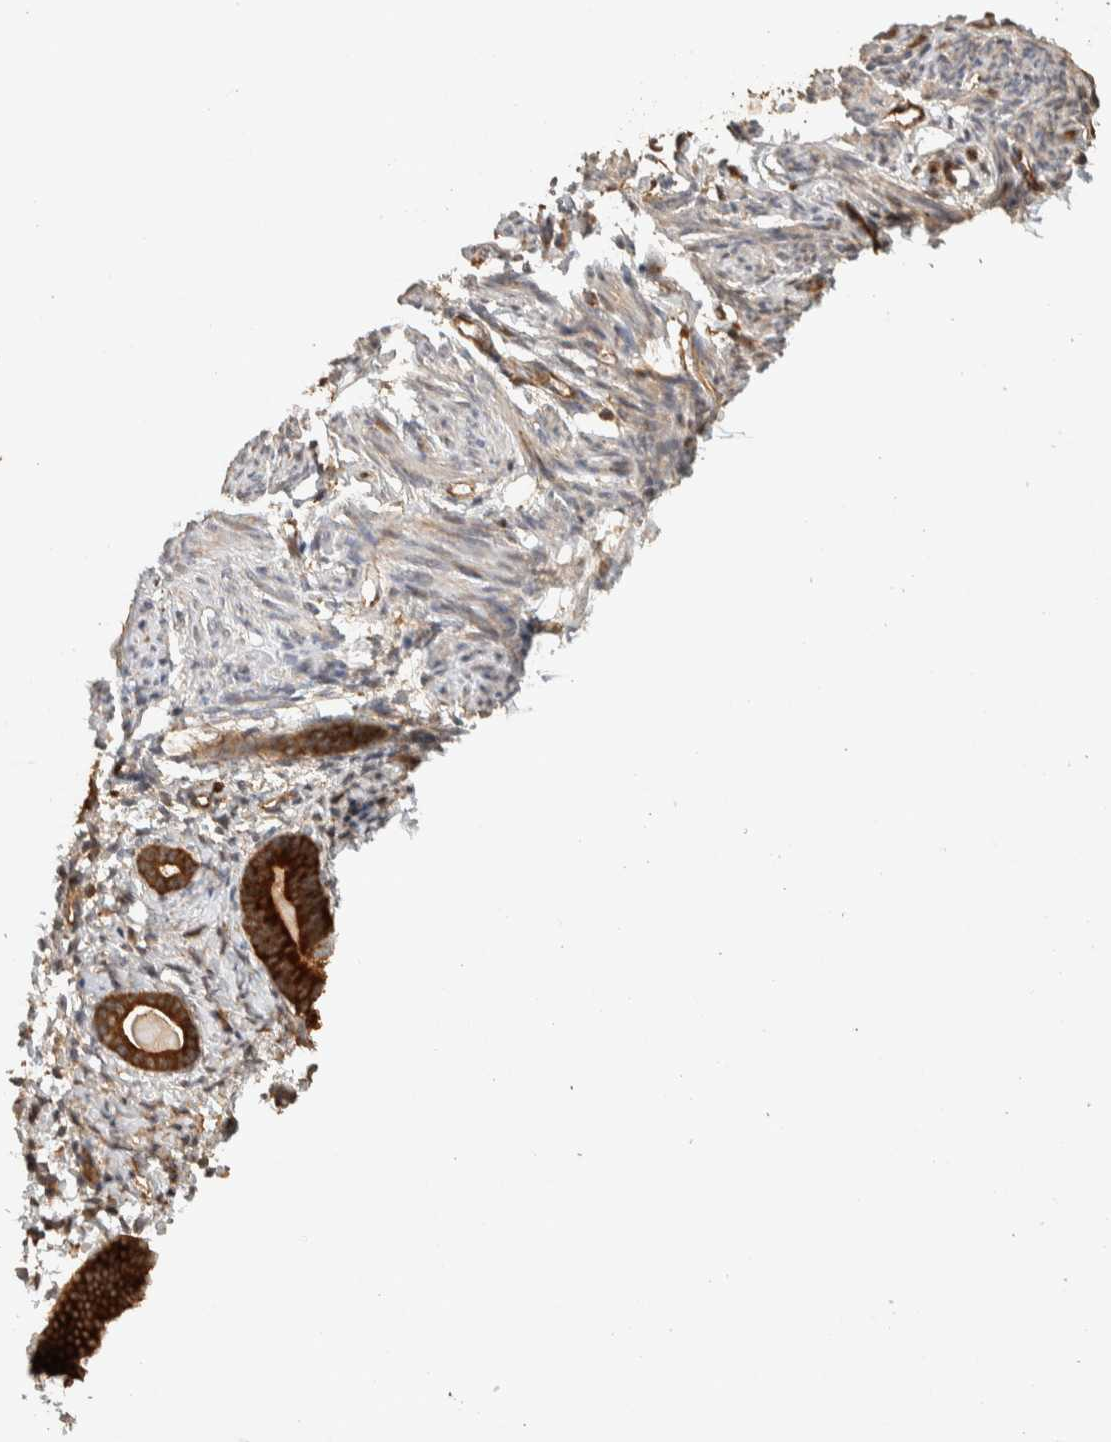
{"staining": {"intensity": "moderate", "quantity": "<25%", "location": "cytoplasmic/membranous"}, "tissue": "endometrium", "cell_type": "Cells in endometrial stroma", "image_type": "normal", "snomed": [{"axis": "morphology", "description": "Normal tissue, NOS"}, {"axis": "topography", "description": "Endometrium"}], "caption": "Immunohistochemistry micrograph of normal endometrium: endometrium stained using immunohistochemistry exhibits low levels of moderate protein expression localized specifically in the cytoplasmic/membranous of cells in endometrial stroma, appearing as a cytoplasmic/membranous brown color.", "gene": "EXOC7", "patient": {"sex": "female", "age": 71}}